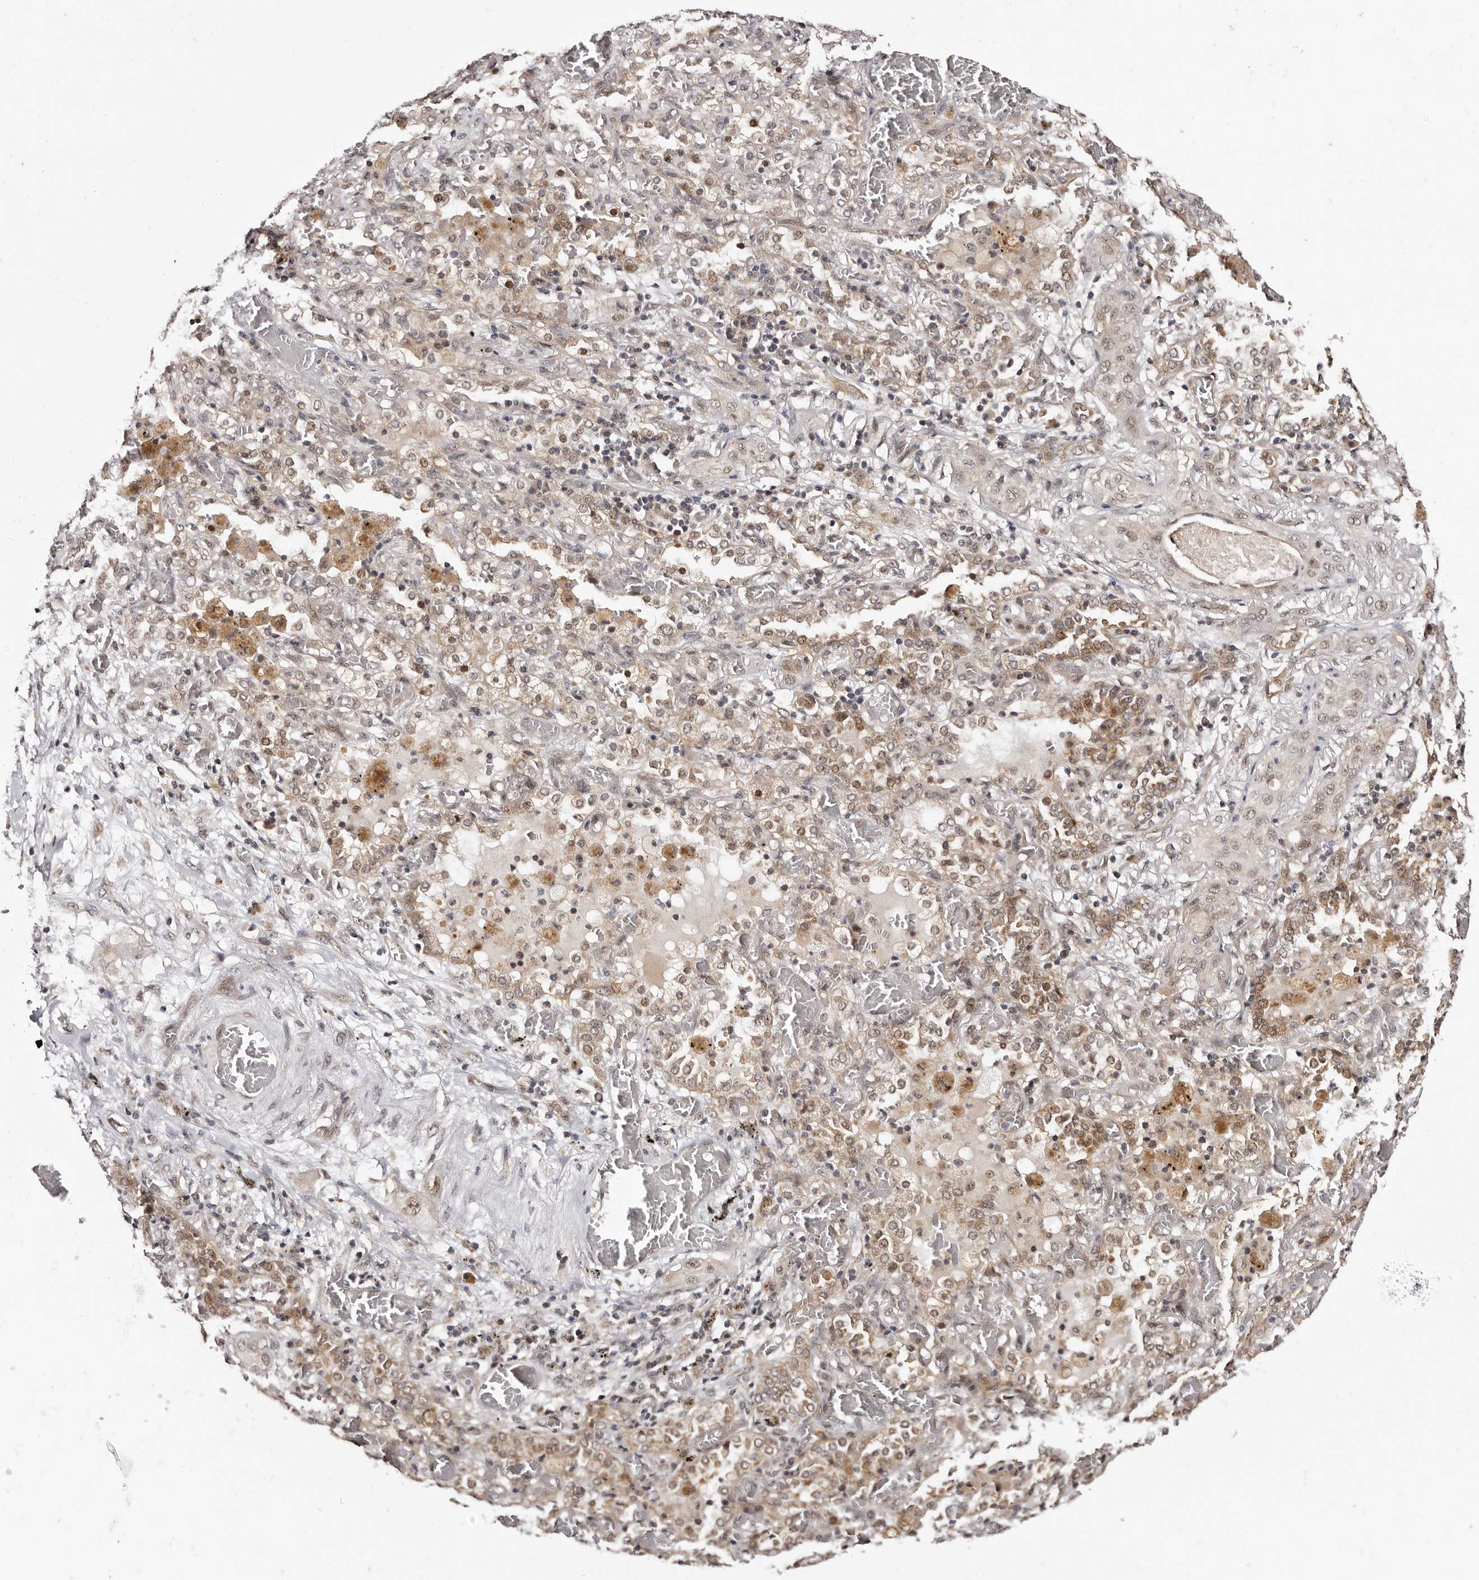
{"staining": {"intensity": "weak", "quantity": "25%-75%", "location": "nuclear"}, "tissue": "lung cancer", "cell_type": "Tumor cells", "image_type": "cancer", "snomed": [{"axis": "morphology", "description": "Squamous cell carcinoma, NOS"}, {"axis": "topography", "description": "Lung"}], "caption": "Immunohistochemistry image of human lung cancer stained for a protein (brown), which reveals low levels of weak nuclear expression in about 25%-75% of tumor cells.", "gene": "TBC1D22B", "patient": {"sex": "female", "age": 47}}